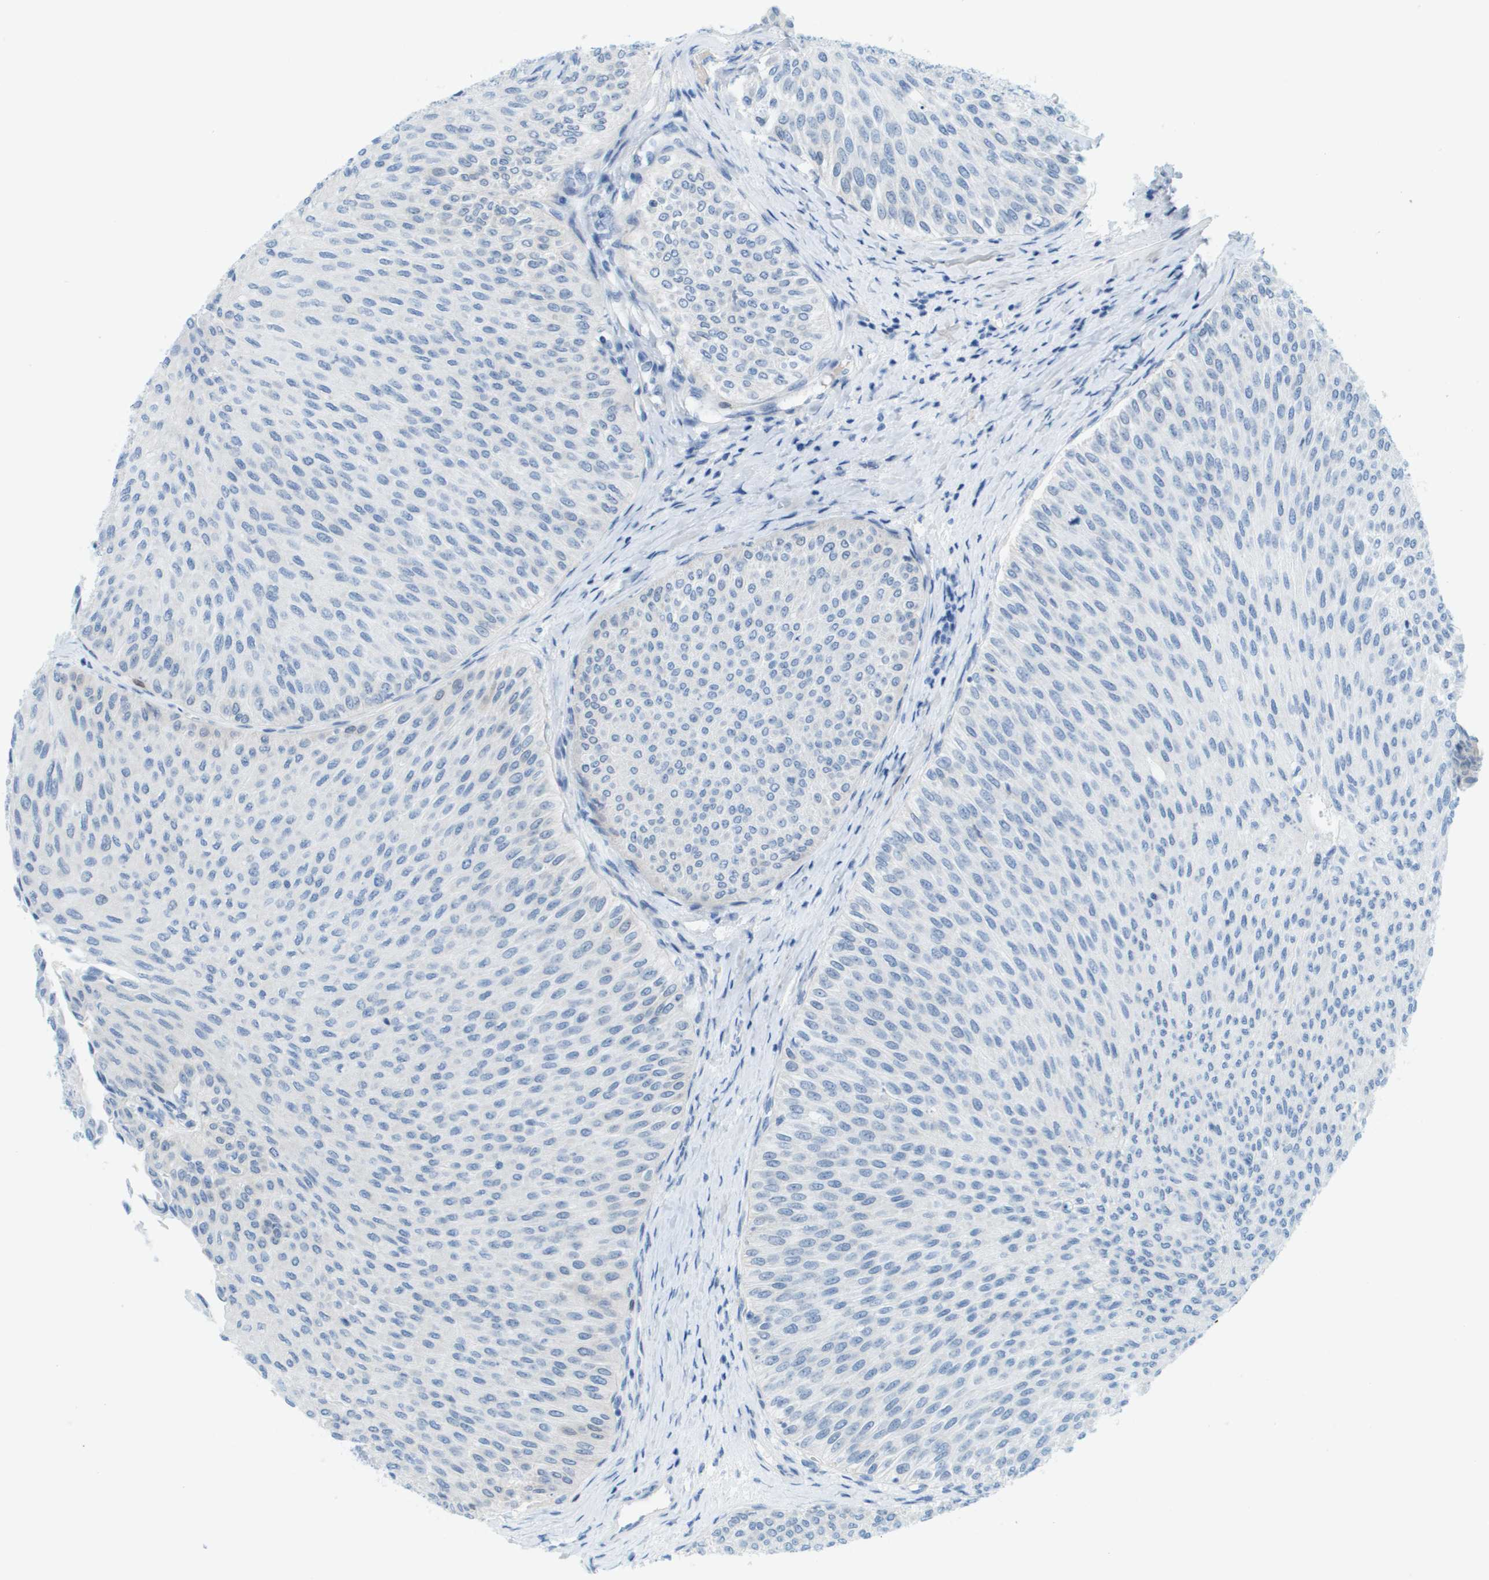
{"staining": {"intensity": "negative", "quantity": "none", "location": "none"}, "tissue": "urothelial cancer", "cell_type": "Tumor cells", "image_type": "cancer", "snomed": [{"axis": "morphology", "description": "Urothelial carcinoma, Low grade"}, {"axis": "topography", "description": "Urinary bladder"}], "caption": "This is a image of immunohistochemistry staining of urothelial carcinoma (low-grade), which shows no expression in tumor cells. Nuclei are stained in blue.", "gene": "CUL9", "patient": {"sex": "male", "age": 78}}